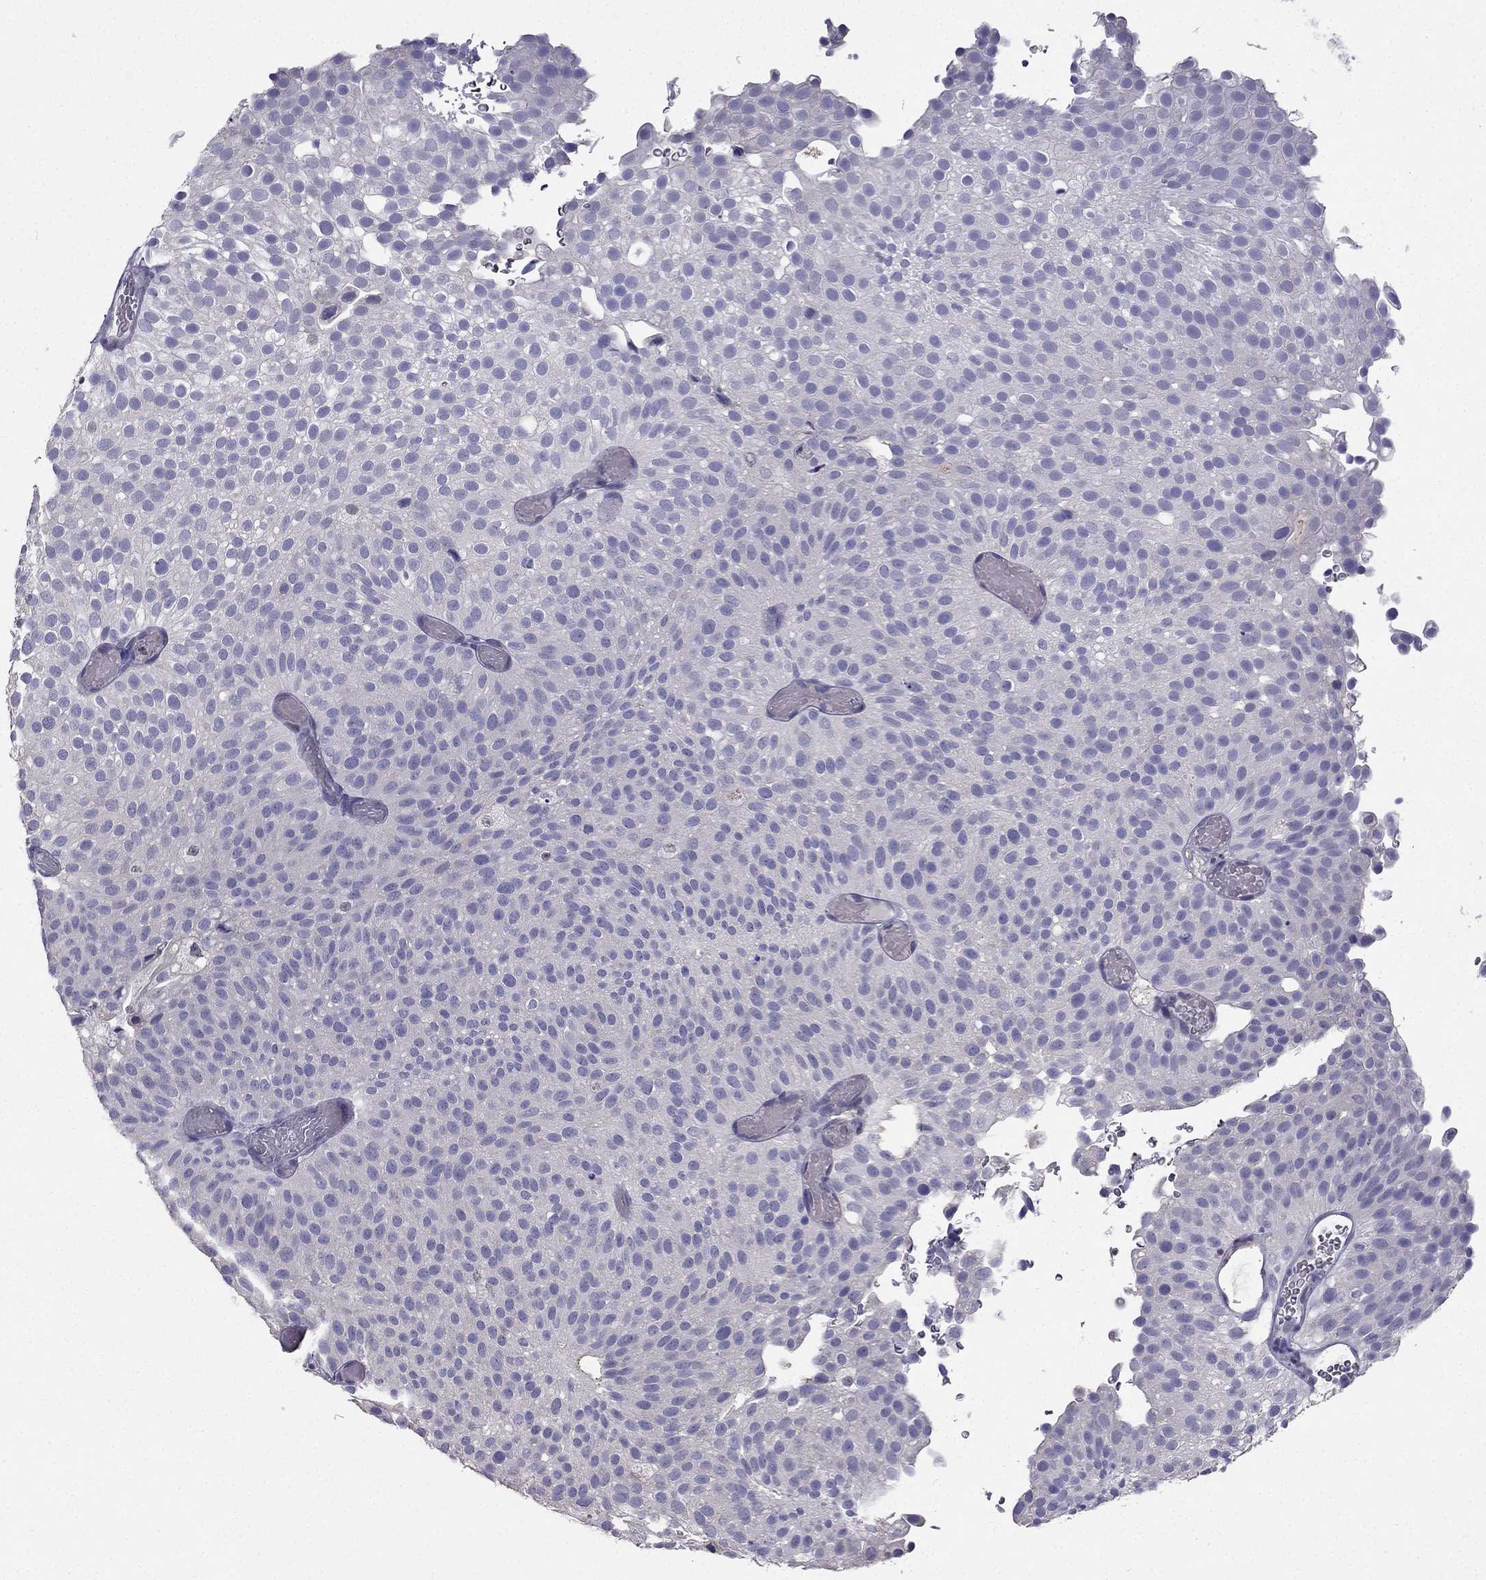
{"staining": {"intensity": "strong", "quantity": "<25%", "location": "nuclear"}, "tissue": "urothelial cancer", "cell_type": "Tumor cells", "image_type": "cancer", "snomed": [{"axis": "morphology", "description": "Urothelial carcinoma, Low grade"}, {"axis": "topography", "description": "Urinary bladder"}], "caption": "Urothelial carcinoma (low-grade) was stained to show a protein in brown. There is medium levels of strong nuclear staining in about <25% of tumor cells.", "gene": "ARID3A", "patient": {"sex": "male", "age": 78}}